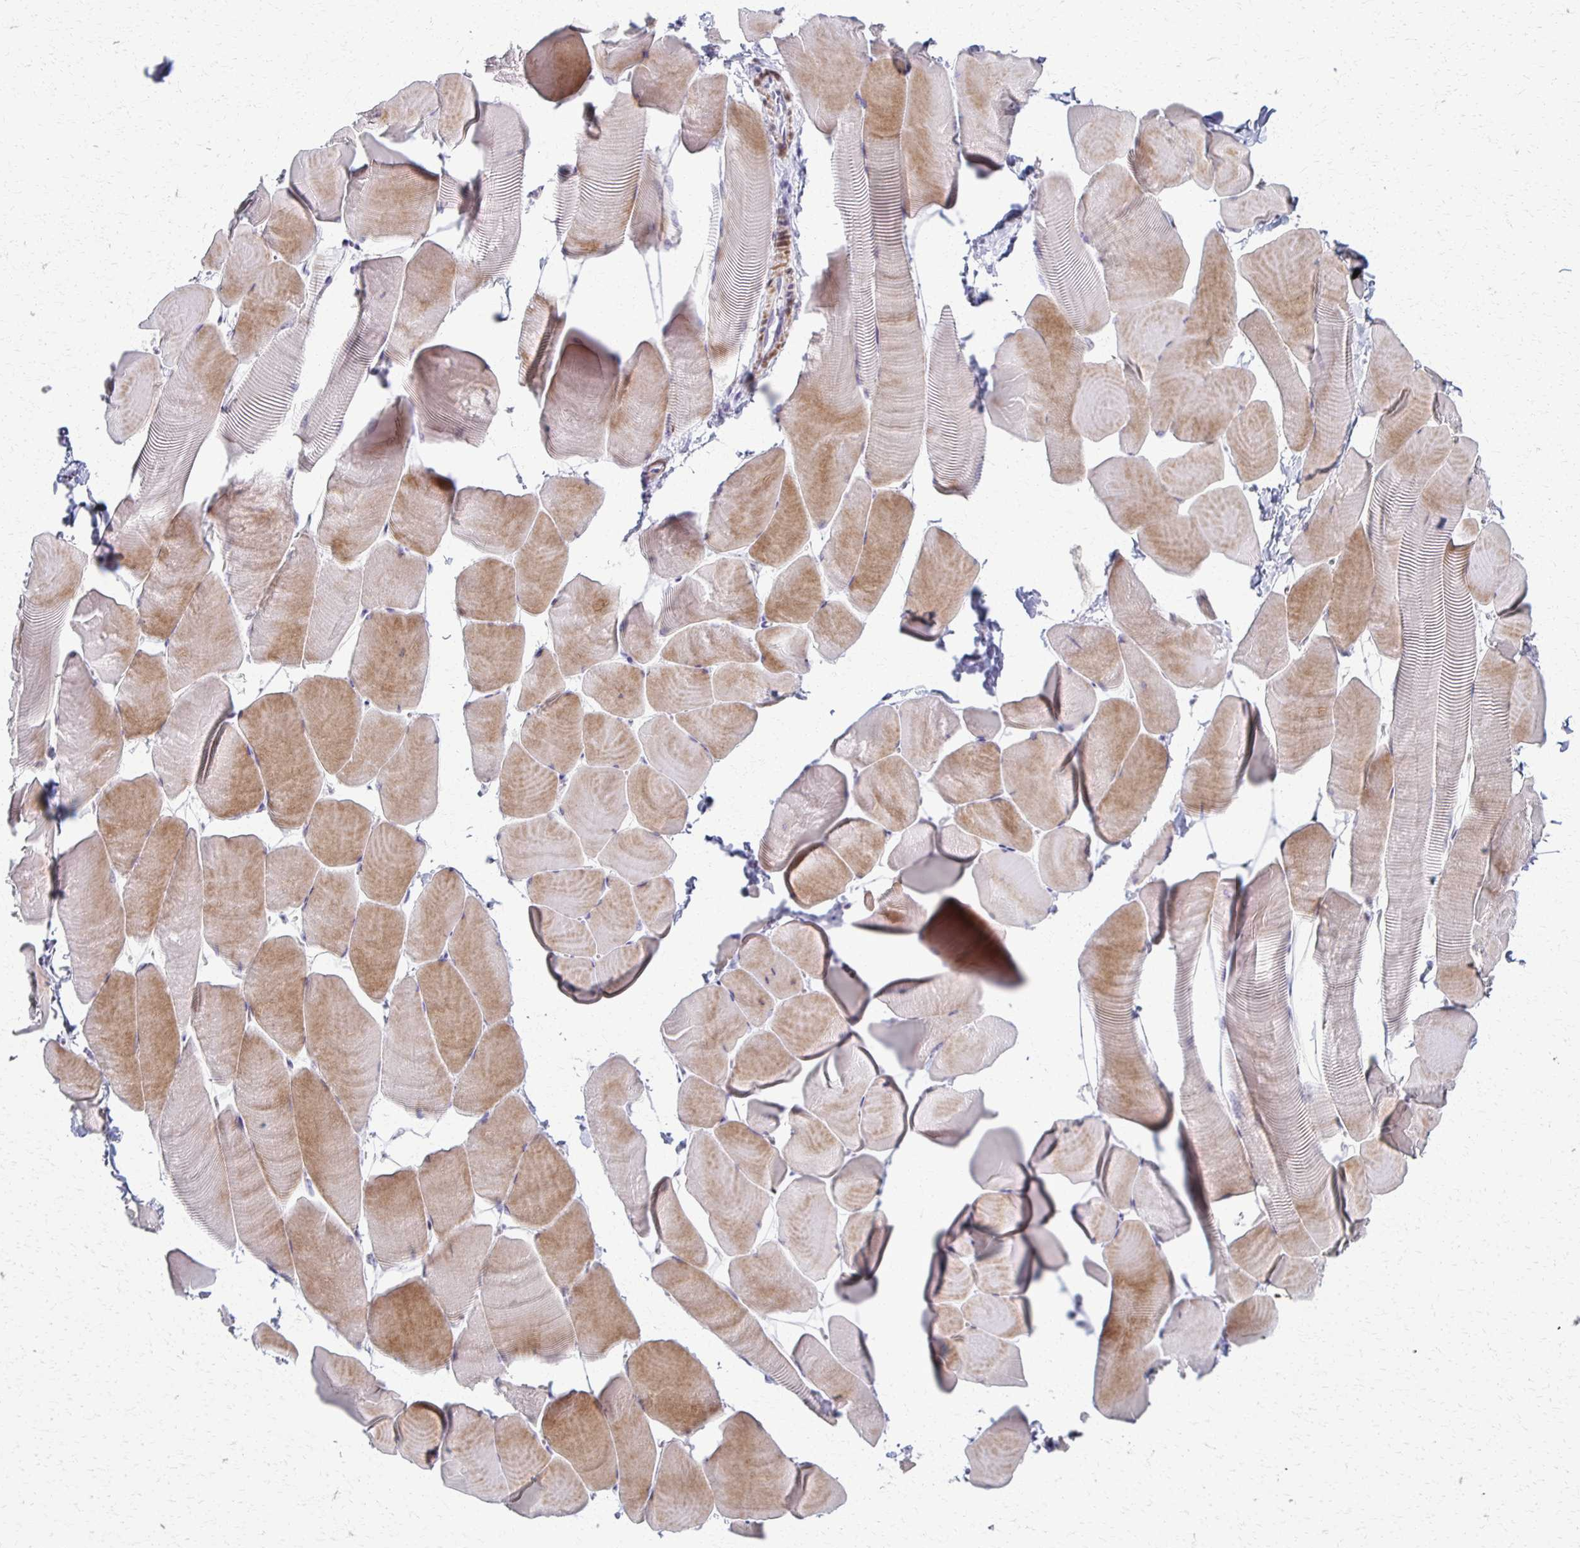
{"staining": {"intensity": "moderate", "quantity": ">75%", "location": "cytoplasmic/membranous"}, "tissue": "skeletal muscle", "cell_type": "Myocytes", "image_type": "normal", "snomed": [{"axis": "morphology", "description": "Normal tissue, NOS"}, {"axis": "topography", "description": "Skeletal muscle"}], "caption": "Myocytes reveal medium levels of moderate cytoplasmic/membranous positivity in about >75% of cells in benign human skeletal muscle. (Brightfield microscopy of DAB IHC at high magnification).", "gene": "FOXO4", "patient": {"sex": "male", "age": 25}}